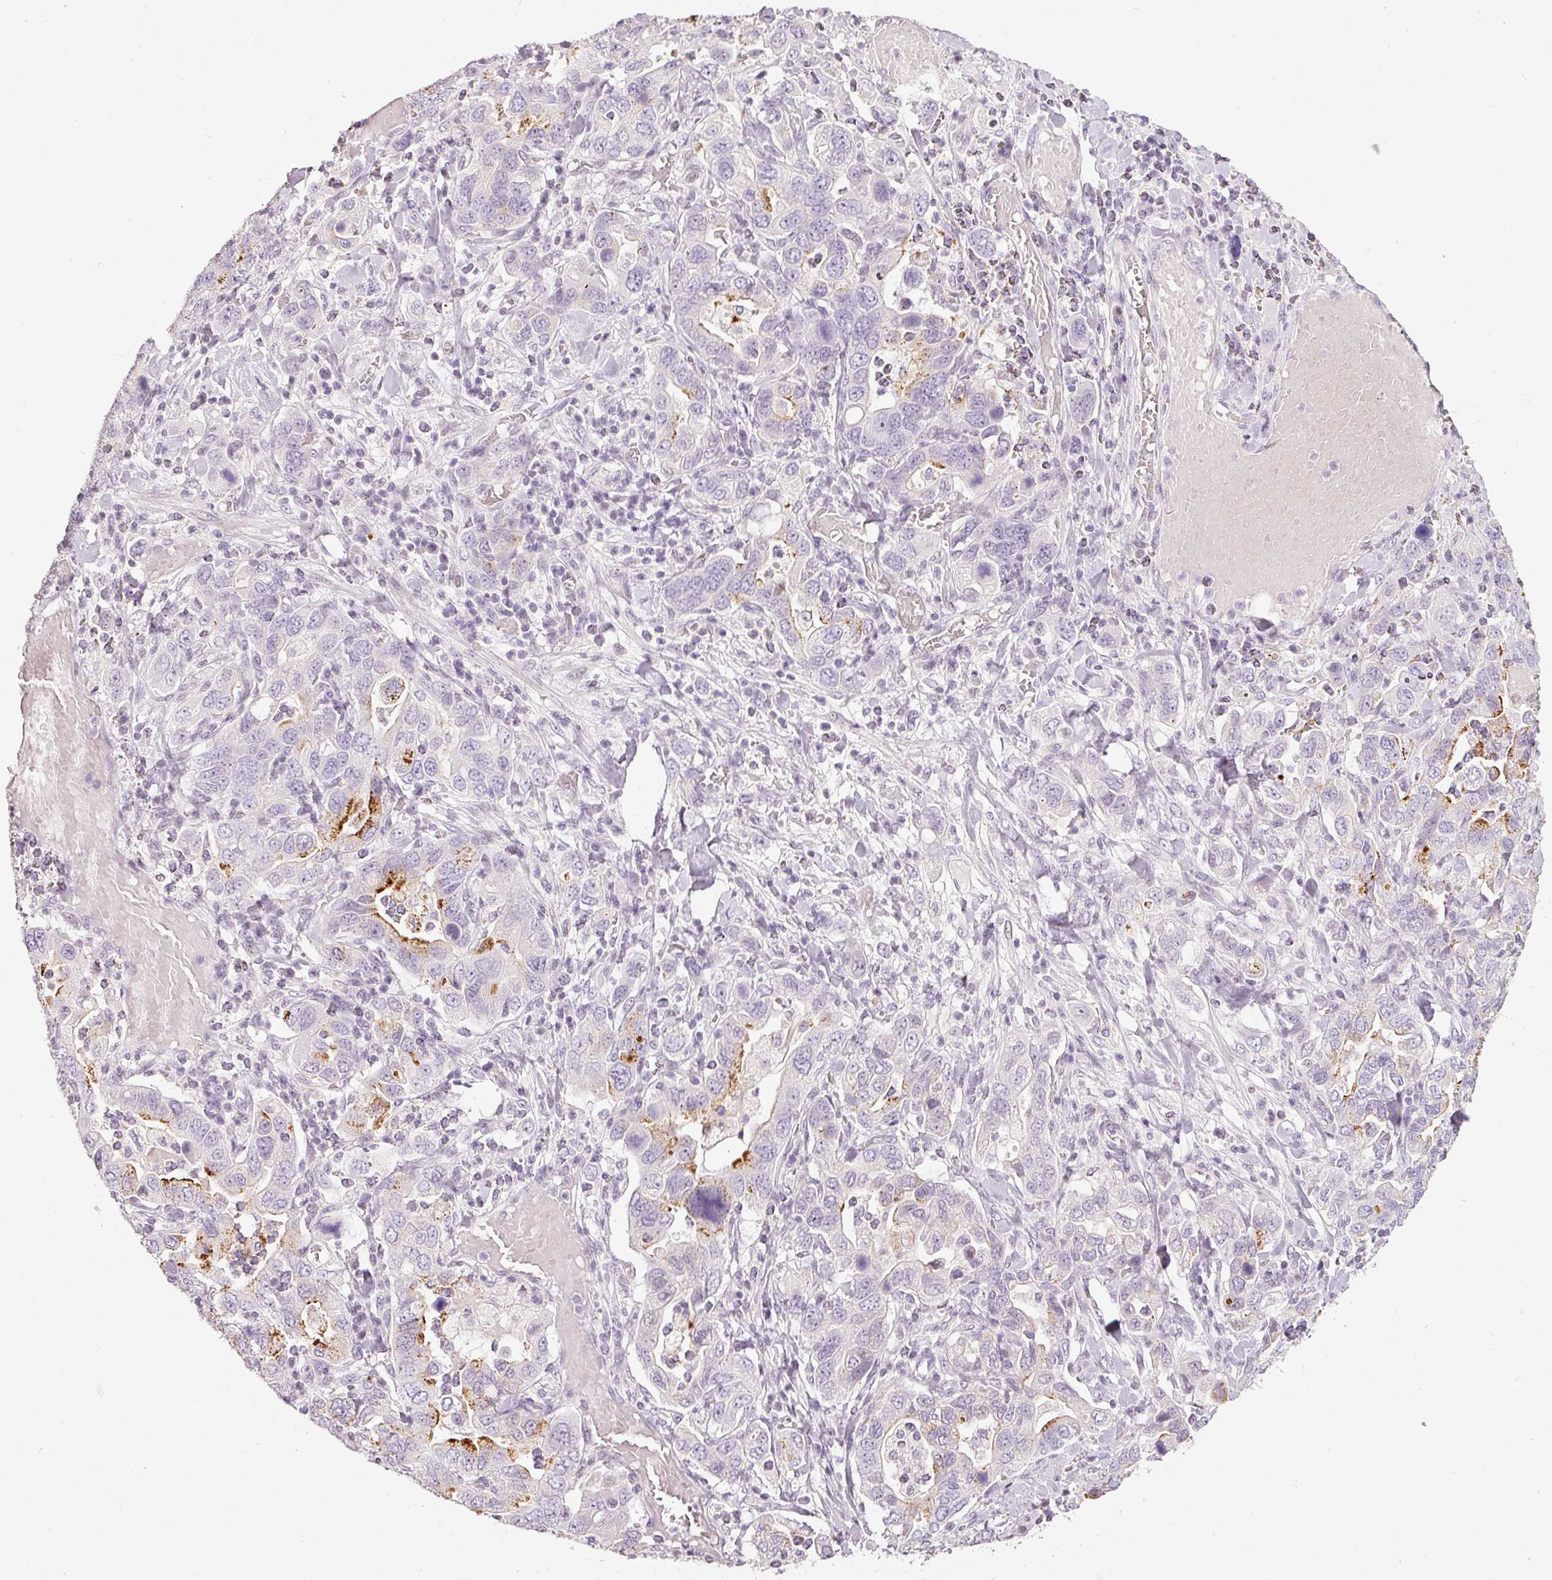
{"staining": {"intensity": "moderate", "quantity": "<25%", "location": "cytoplasmic/membranous"}, "tissue": "stomach cancer", "cell_type": "Tumor cells", "image_type": "cancer", "snomed": [{"axis": "morphology", "description": "Adenocarcinoma, NOS"}, {"axis": "topography", "description": "Stomach, upper"}, {"axis": "topography", "description": "Stomach"}], "caption": "Stomach cancer (adenocarcinoma) was stained to show a protein in brown. There is low levels of moderate cytoplasmic/membranous expression in approximately <25% of tumor cells. (DAB (3,3'-diaminobenzidine) = brown stain, brightfield microscopy at high magnification).", "gene": "NRDE2", "patient": {"sex": "male", "age": 62}}